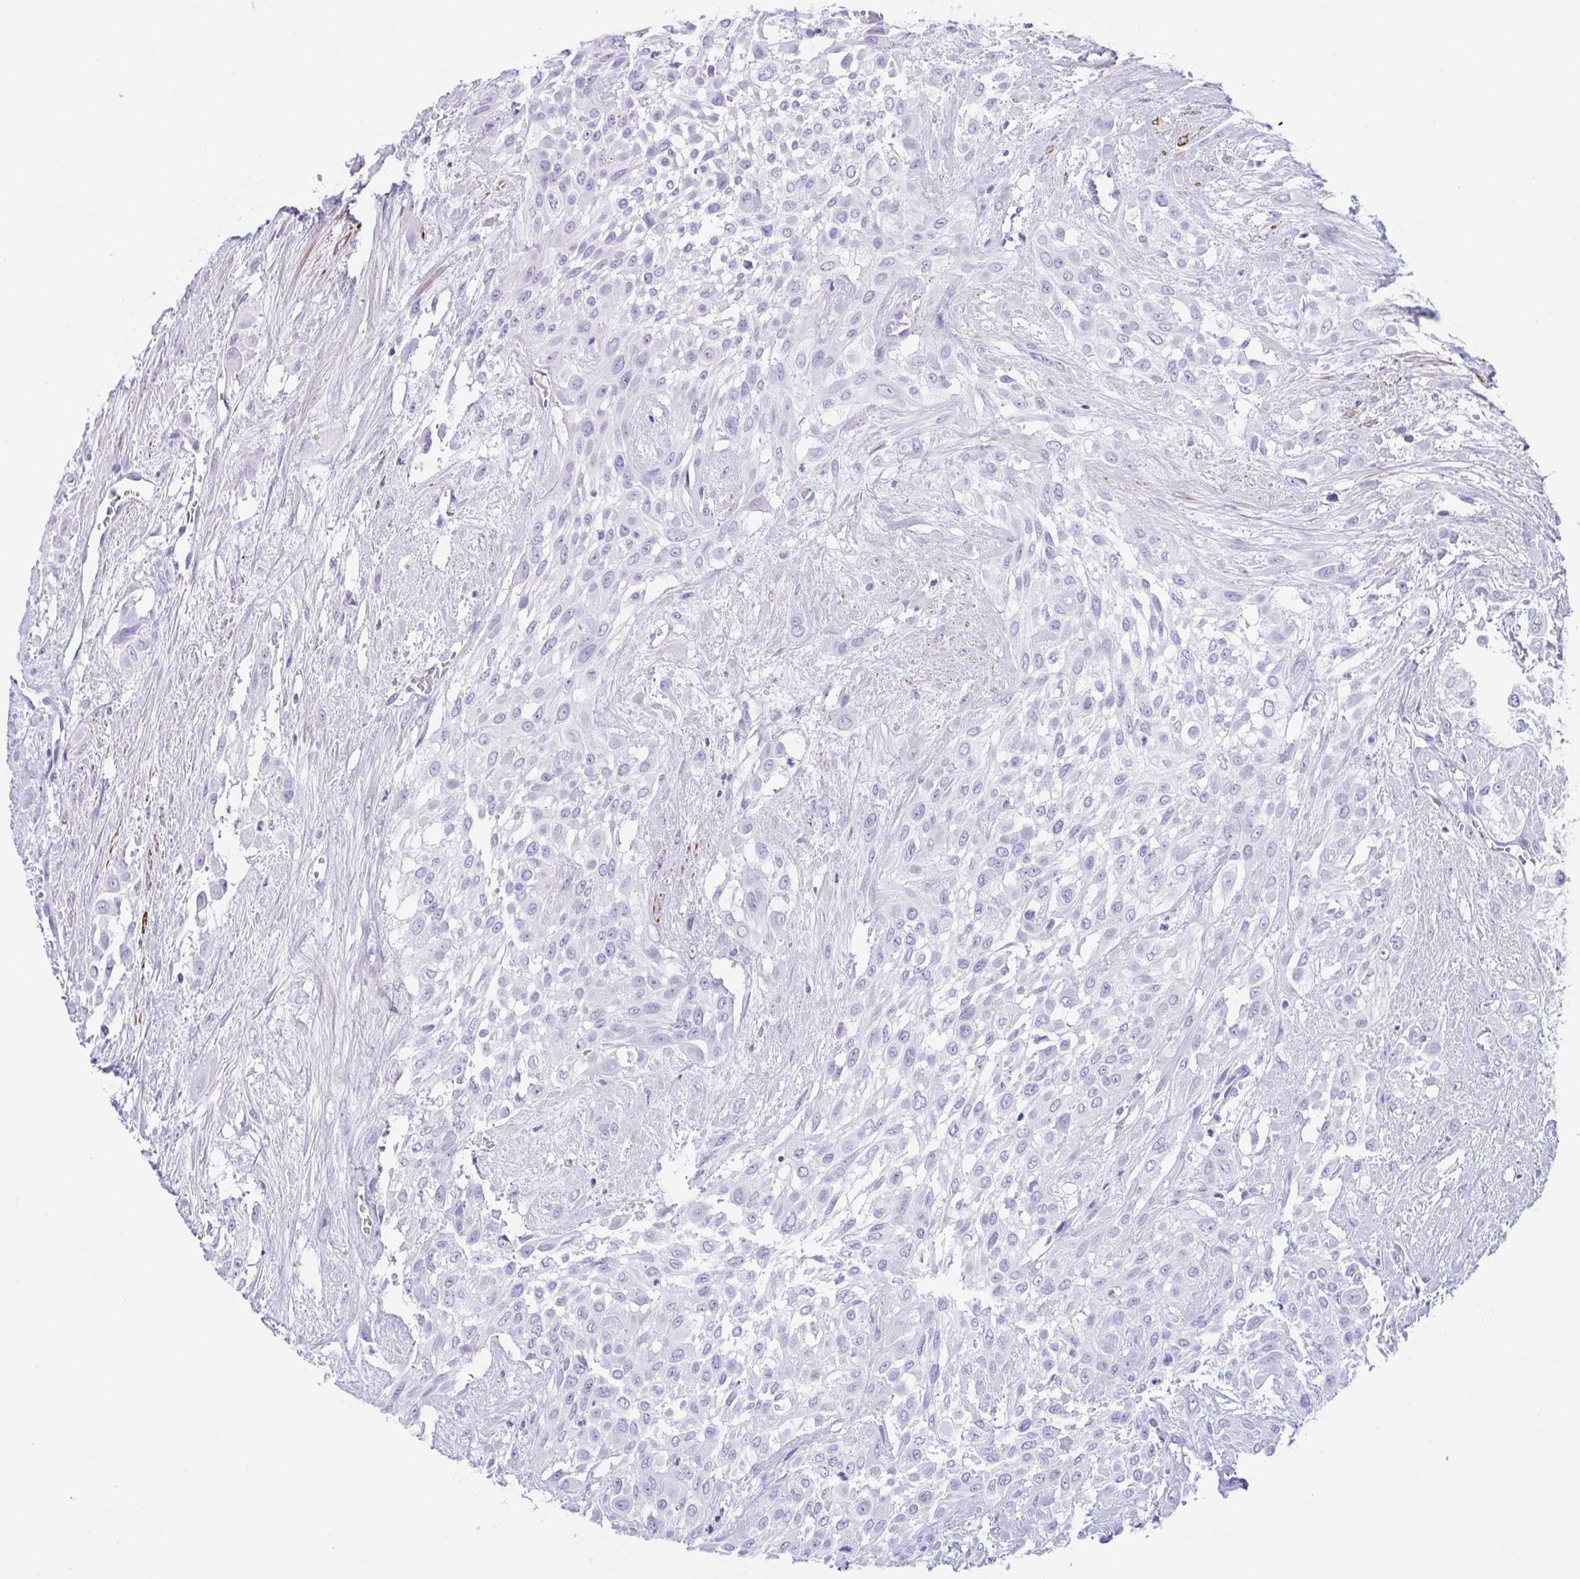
{"staining": {"intensity": "negative", "quantity": "none", "location": "none"}, "tissue": "urothelial cancer", "cell_type": "Tumor cells", "image_type": "cancer", "snomed": [{"axis": "morphology", "description": "Urothelial carcinoma, High grade"}, {"axis": "topography", "description": "Urinary bladder"}], "caption": "DAB immunohistochemical staining of urothelial carcinoma (high-grade) reveals no significant staining in tumor cells.", "gene": "TAS2R41", "patient": {"sex": "male", "age": 57}}